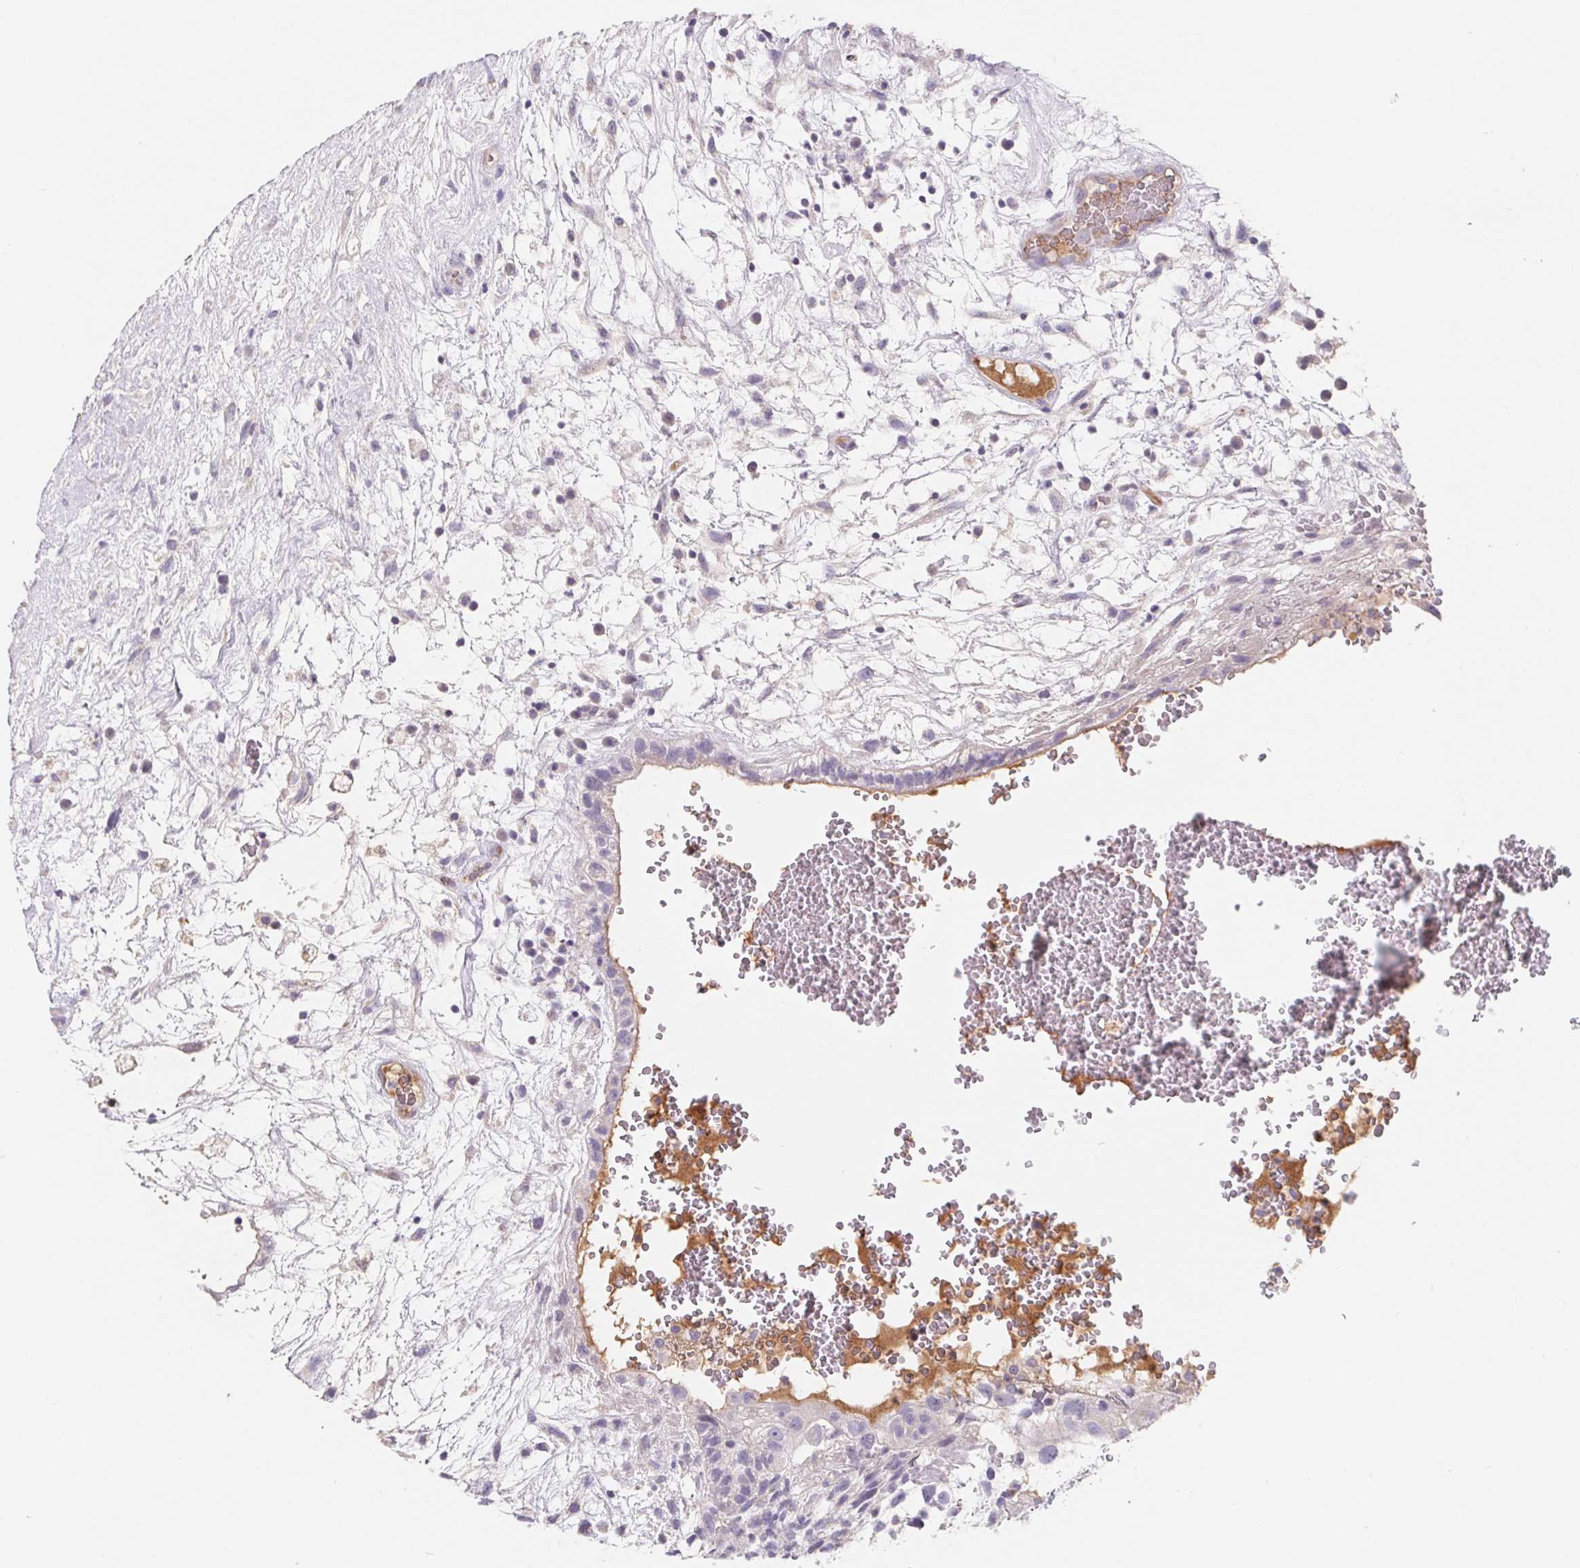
{"staining": {"intensity": "weak", "quantity": "<25%", "location": "cytoplasmic/membranous"}, "tissue": "testis cancer", "cell_type": "Tumor cells", "image_type": "cancer", "snomed": [{"axis": "morphology", "description": "Normal tissue, NOS"}, {"axis": "morphology", "description": "Carcinoma, Embryonal, NOS"}, {"axis": "topography", "description": "Testis"}], "caption": "IHC histopathology image of embryonal carcinoma (testis) stained for a protein (brown), which reveals no expression in tumor cells.", "gene": "LPA", "patient": {"sex": "male", "age": 32}}